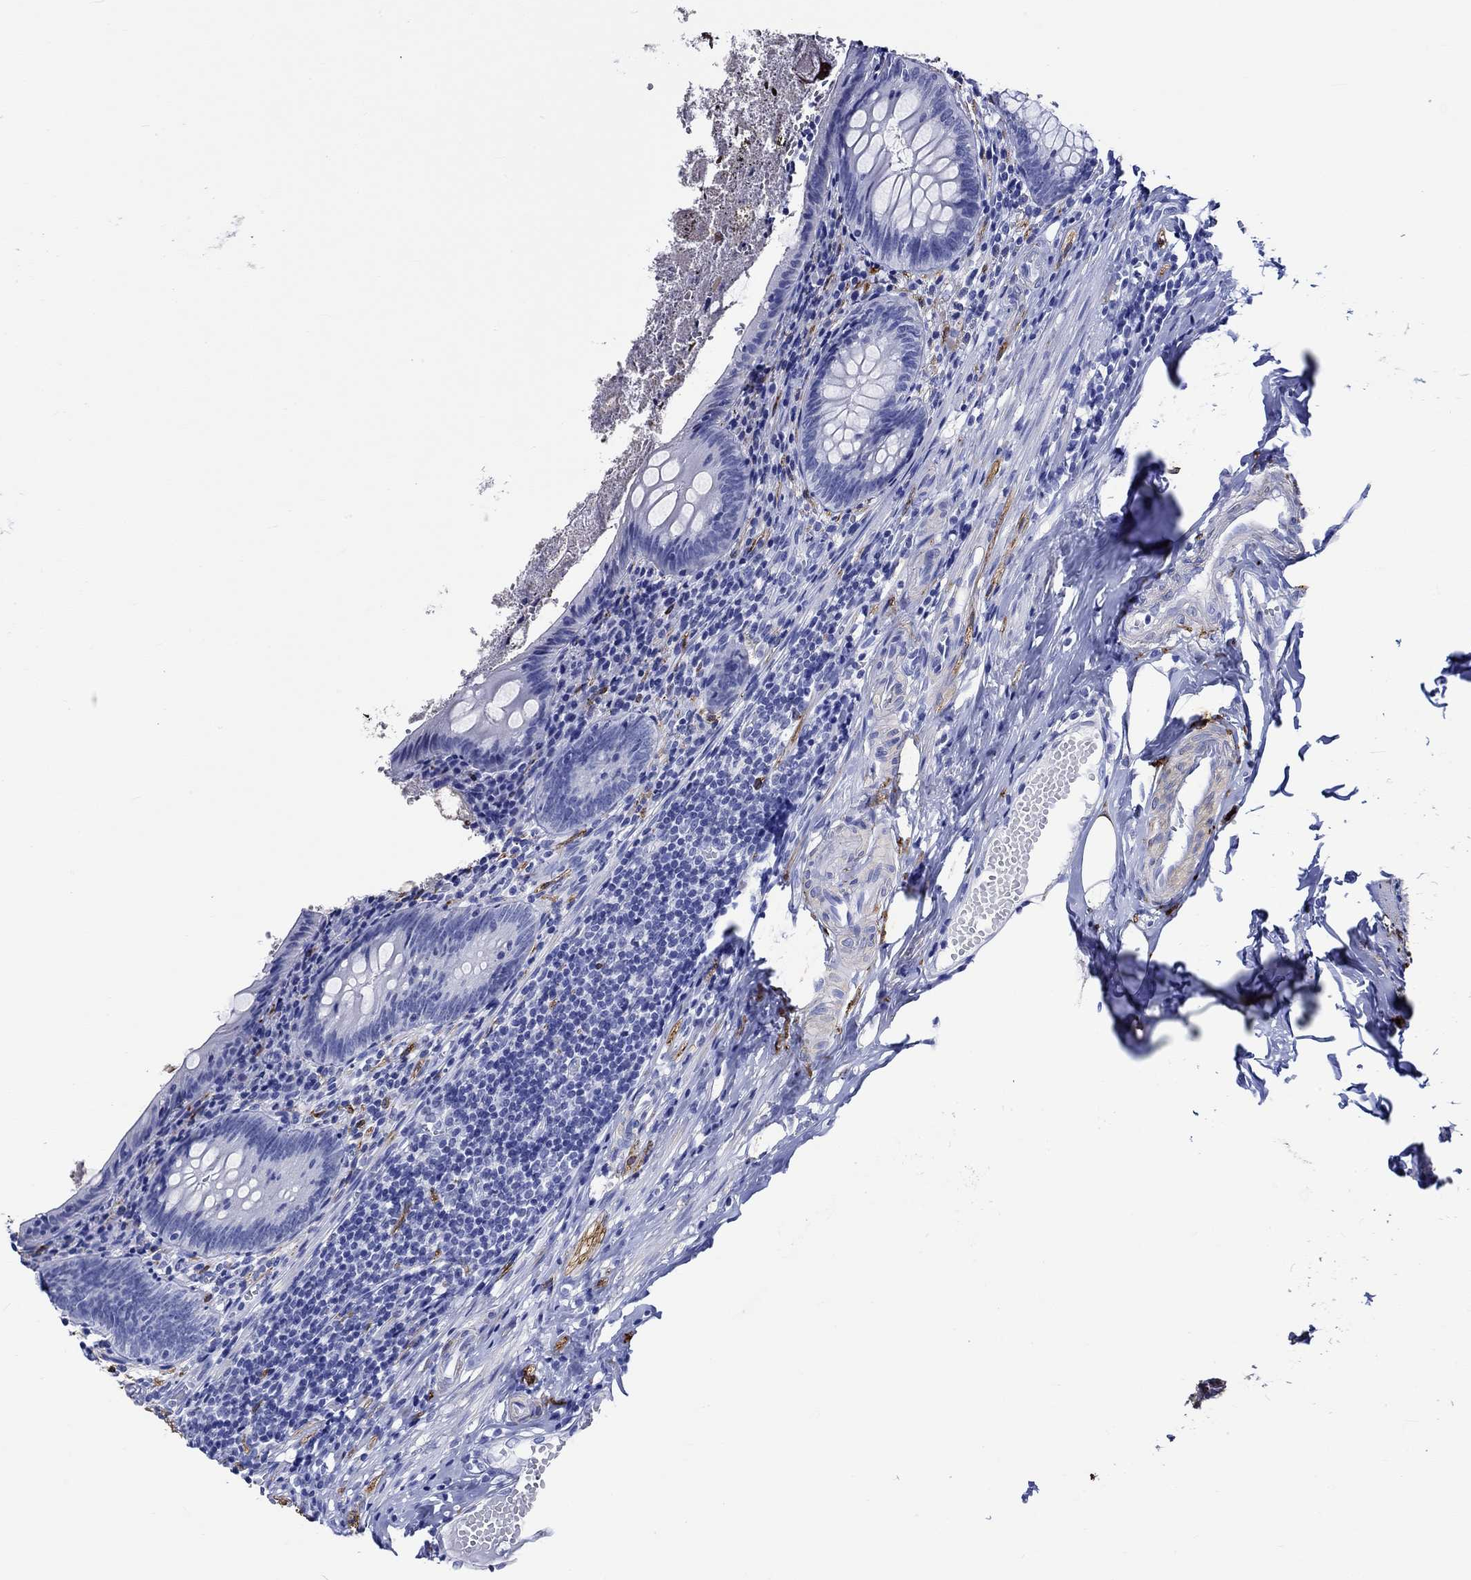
{"staining": {"intensity": "negative", "quantity": "none", "location": "none"}, "tissue": "appendix", "cell_type": "Glandular cells", "image_type": "normal", "snomed": [{"axis": "morphology", "description": "Normal tissue, NOS"}, {"axis": "topography", "description": "Appendix"}], "caption": "Micrograph shows no significant protein expression in glandular cells of unremarkable appendix. (Stains: DAB immunohistochemistry (IHC) with hematoxylin counter stain, Microscopy: brightfield microscopy at high magnification).", "gene": "CRYAB", "patient": {"sex": "female", "age": 23}}